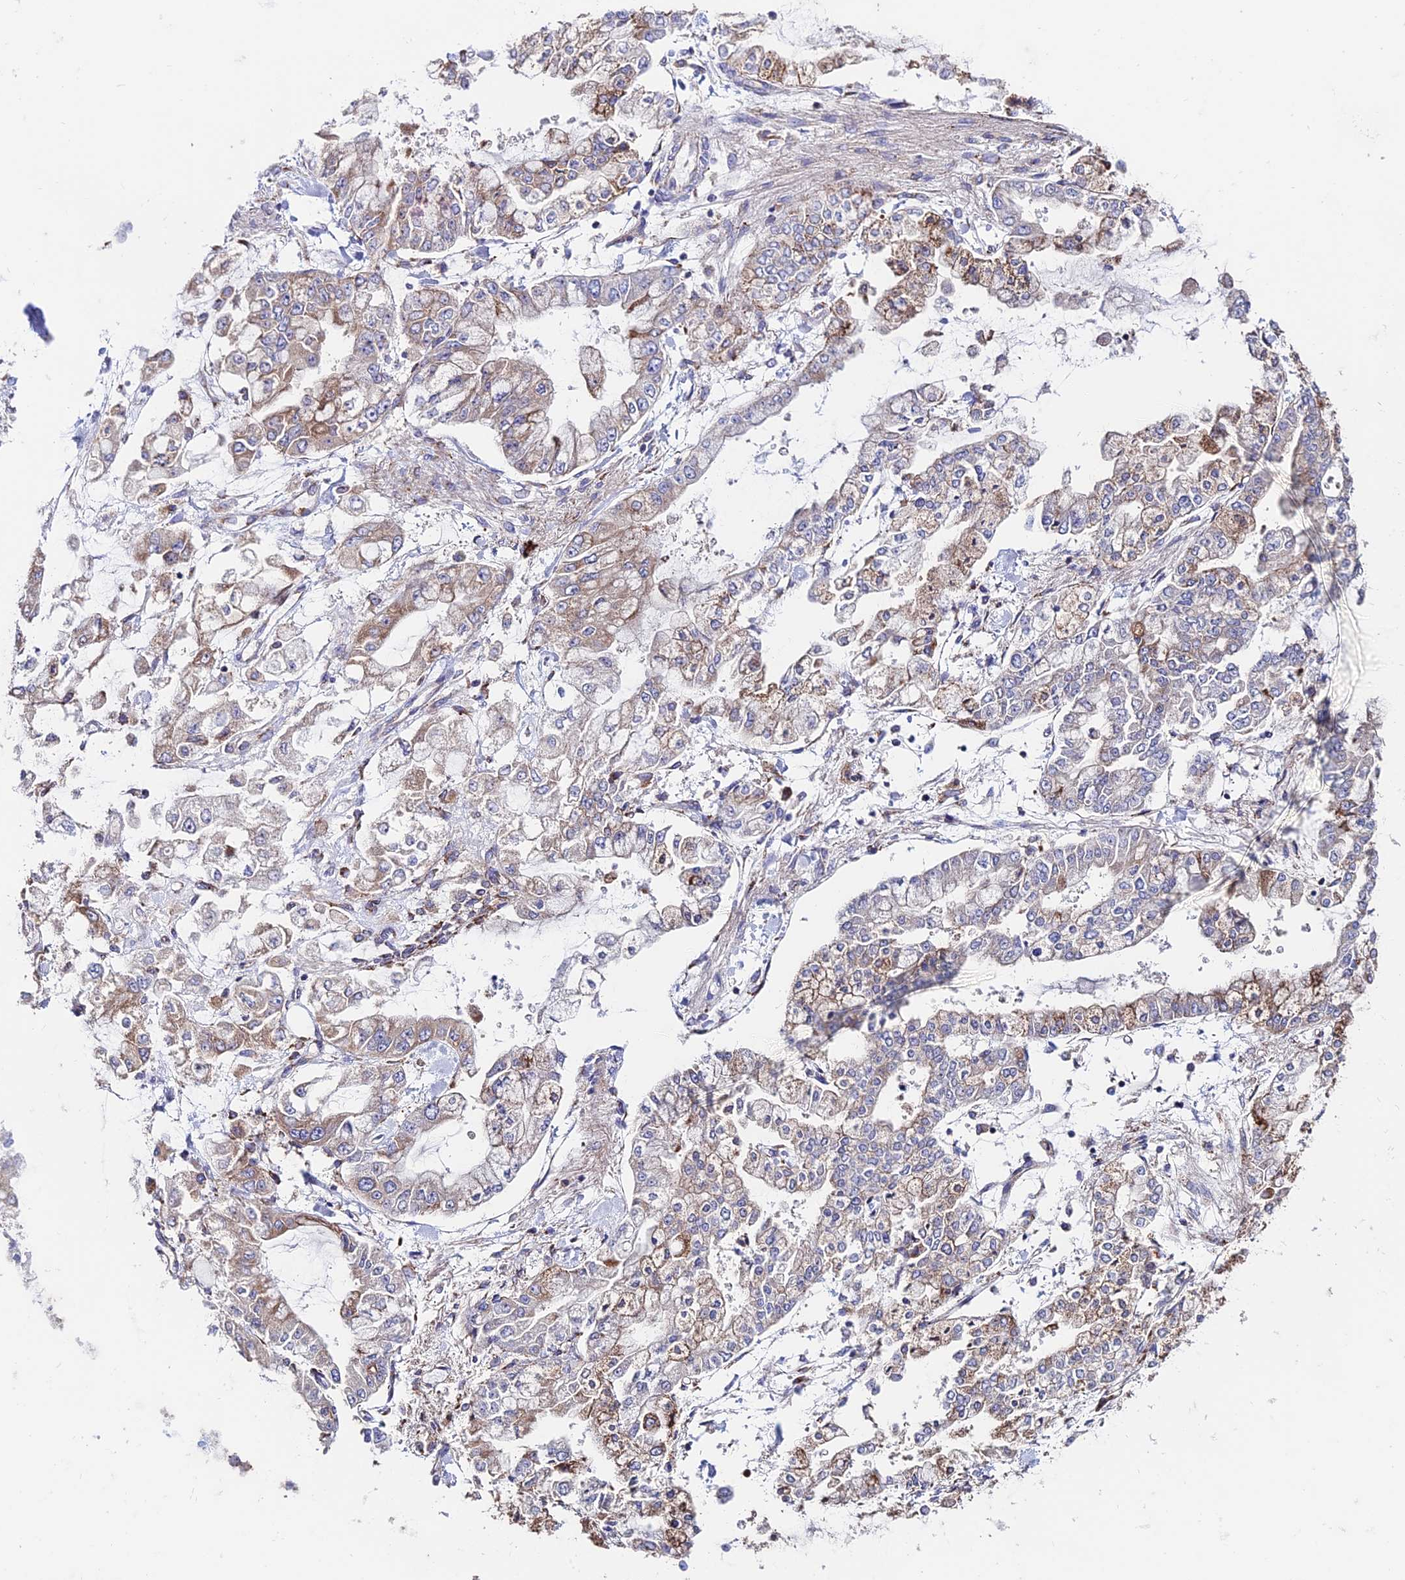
{"staining": {"intensity": "moderate", "quantity": "<25%", "location": "cytoplasmic/membranous"}, "tissue": "stomach cancer", "cell_type": "Tumor cells", "image_type": "cancer", "snomed": [{"axis": "morphology", "description": "Normal tissue, NOS"}, {"axis": "morphology", "description": "Adenocarcinoma, NOS"}, {"axis": "topography", "description": "Stomach, upper"}, {"axis": "topography", "description": "Stomach"}], "caption": "Stomach cancer (adenocarcinoma) stained for a protein (brown) shows moderate cytoplasmic/membranous positive staining in about <25% of tumor cells.", "gene": "EIF3K", "patient": {"sex": "male", "age": 76}}